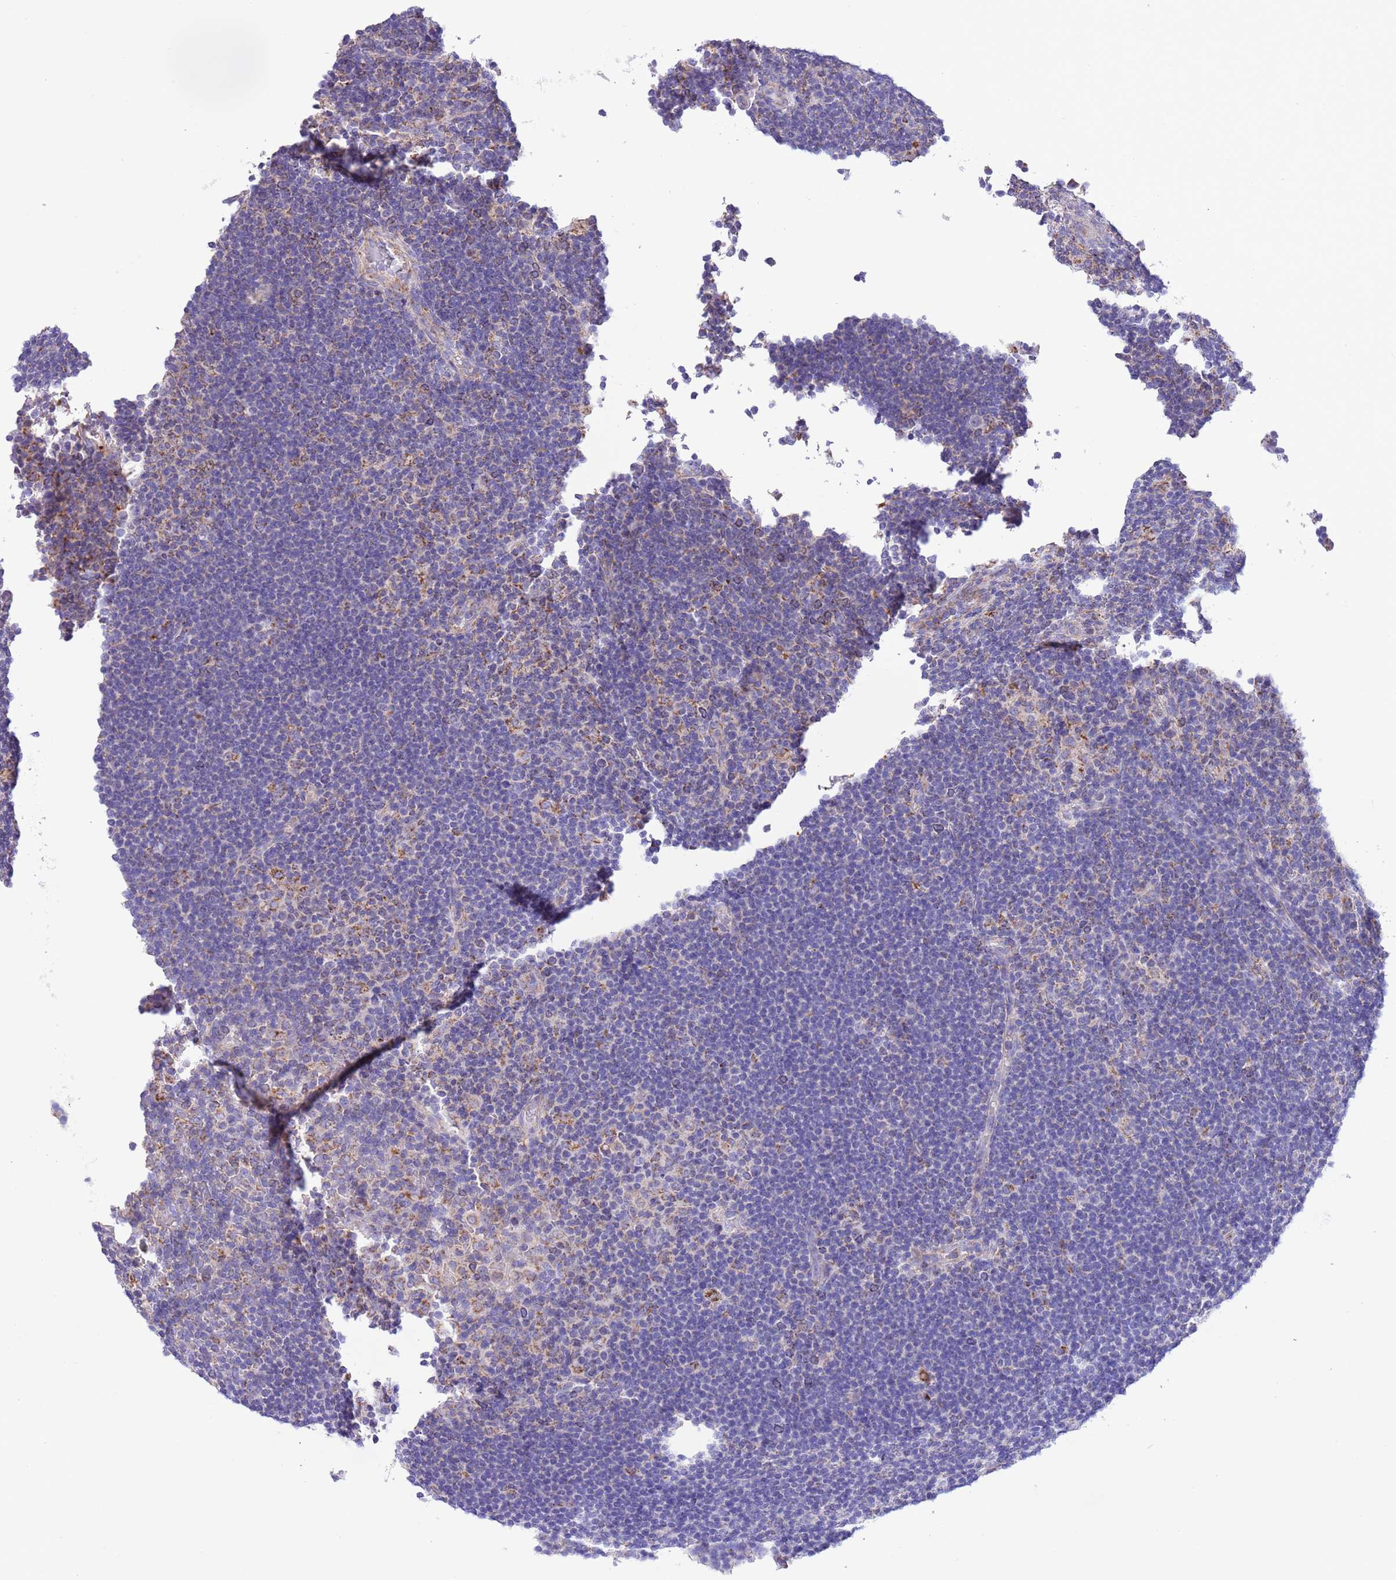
{"staining": {"intensity": "moderate", "quantity": "25%-75%", "location": "cytoplasmic/membranous"}, "tissue": "lymphoma", "cell_type": "Tumor cells", "image_type": "cancer", "snomed": [{"axis": "morphology", "description": "Hodgkin's disease, NOS"}, {"axis": "topography", "description": "Lymph node"}], "caption": "A brown stain shows moderate cytoplasmic/membranous expression of a protein in human Hodgkin's disease tumor cells.", "gene": "SS18L2", "patient": {"sex": "female", "age": 57}}